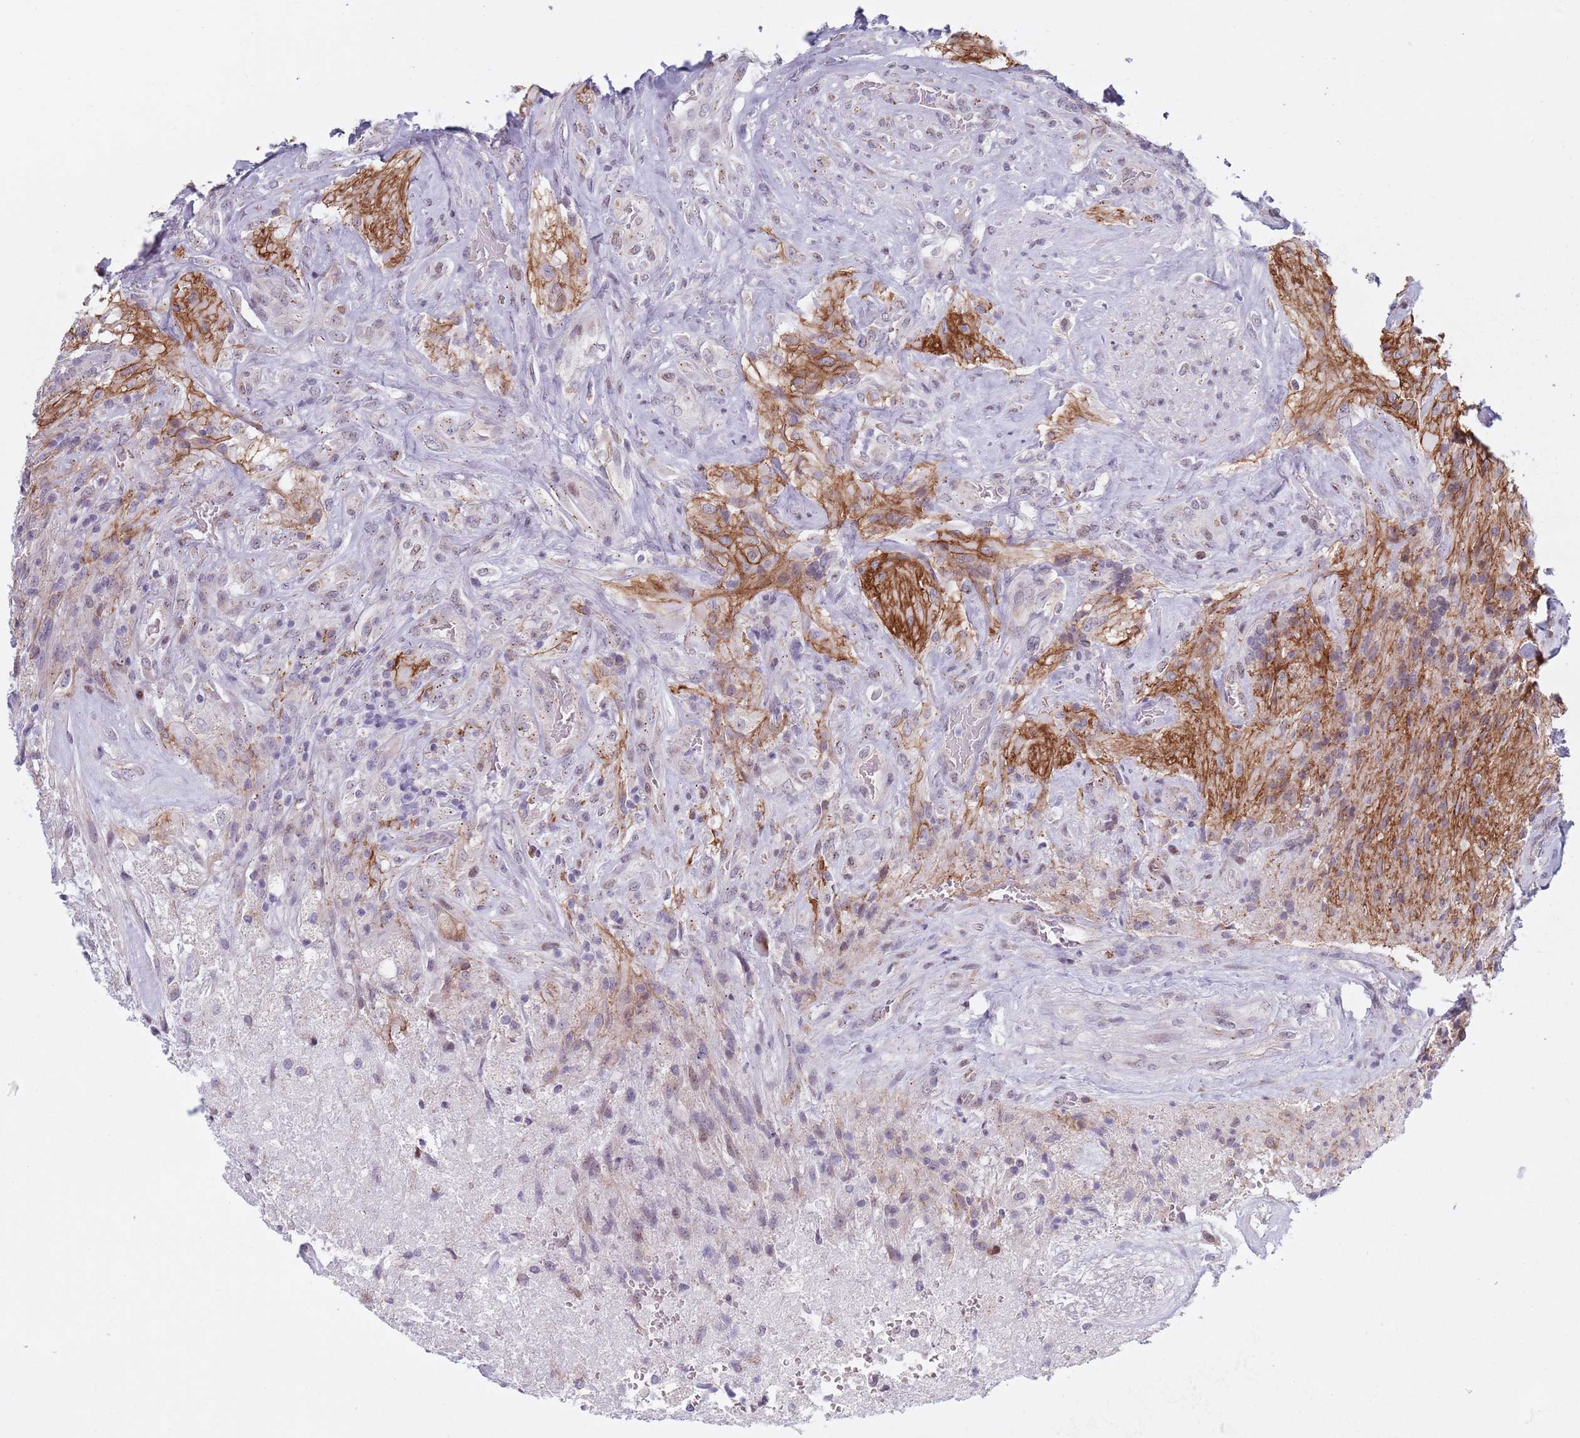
{"staining": {"intensity": "negative", "quantity": "none", "location": "none"}, "tissue": "glioma", "cell_type": "Tumor cells", "image_type": "cancer", "snomed": [{"axis": "morphology", "description": "Glioma, malignant, High grade"}, {"axis": "topography", "description": "Brain"}], "caption": "Tumor cells show no significant protein expression in malignant glioma (high-grade).", "gene": "ZKSCAN2", "patient": {"sex": "male", "age": 56}}